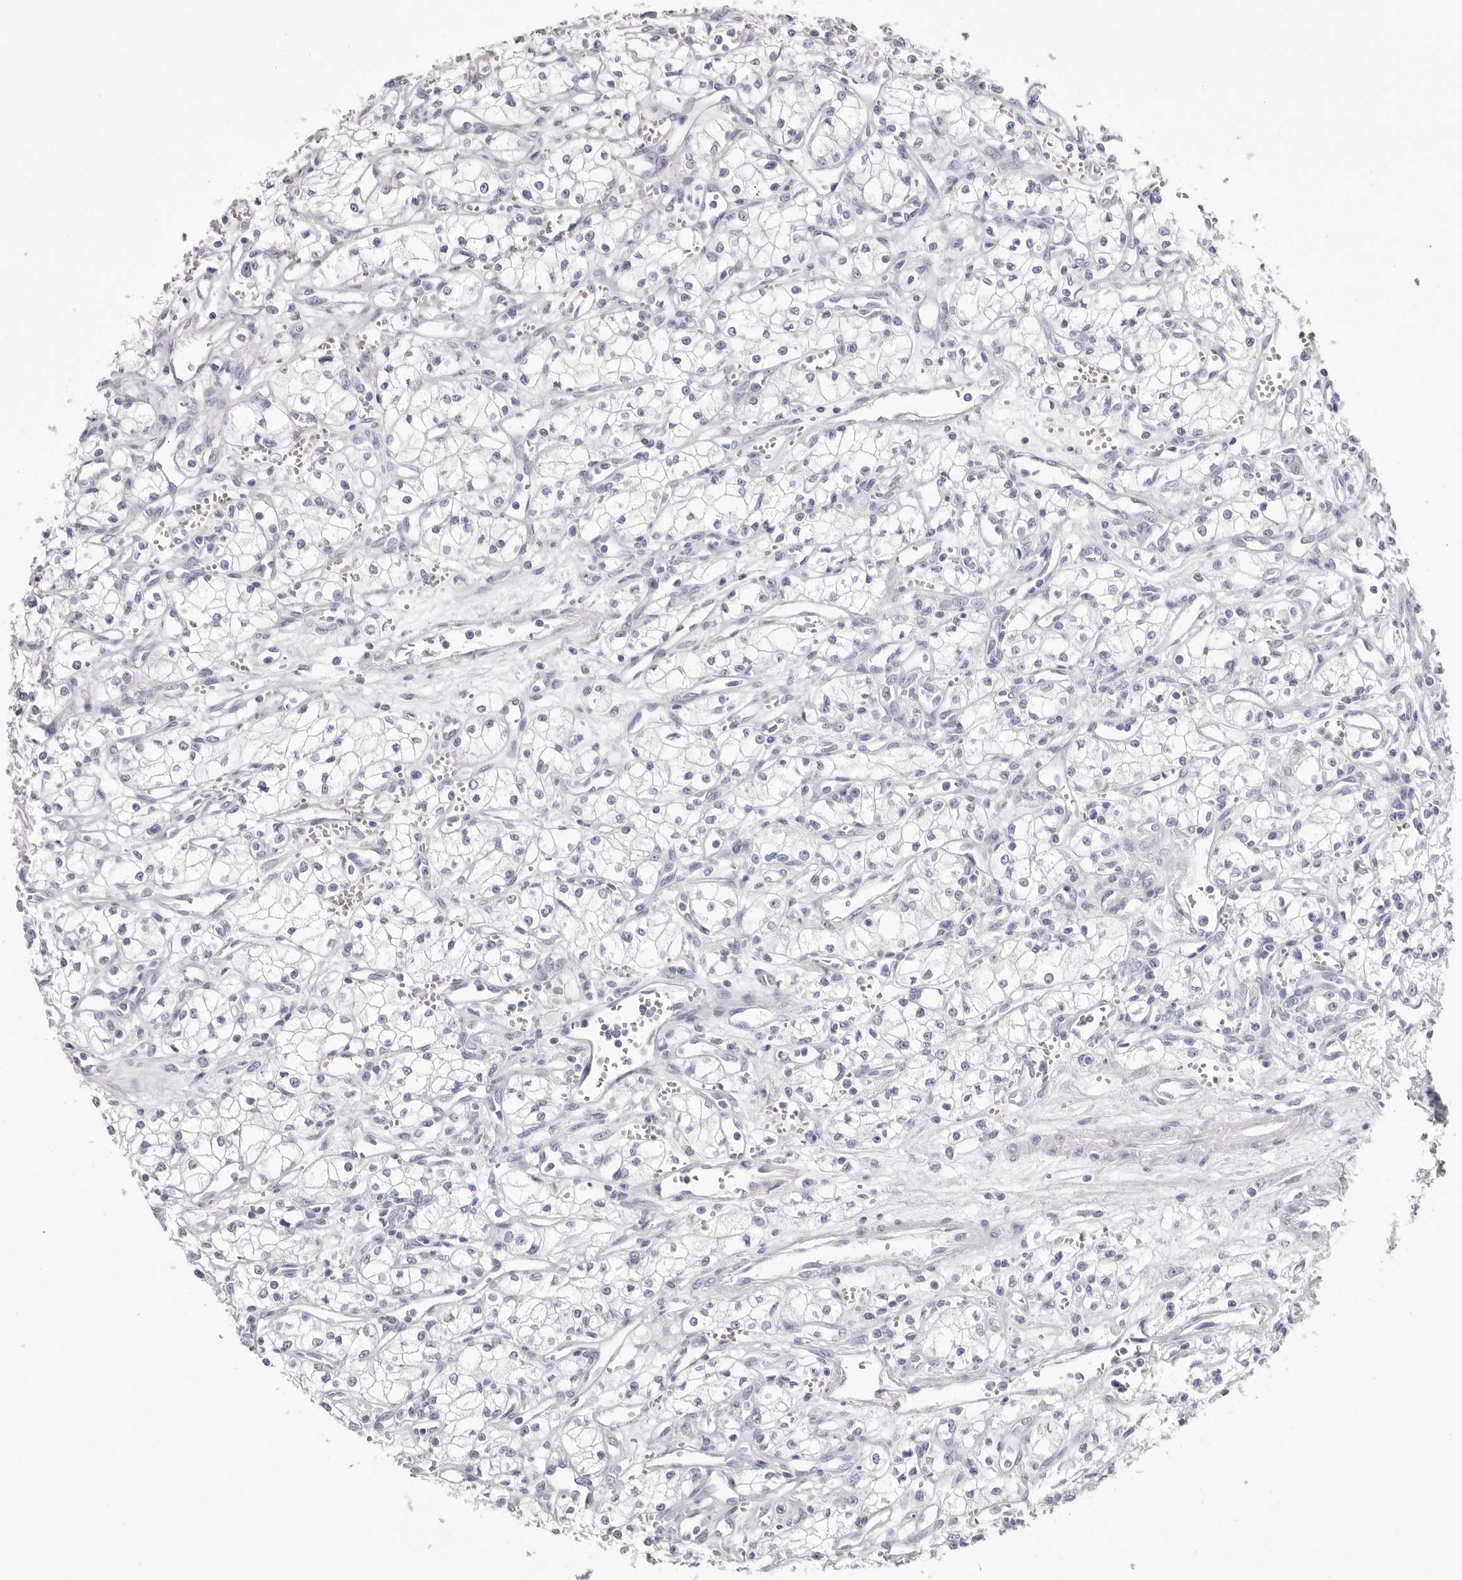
{"staining": {"intensity": "negative", "quantity": "none", "location": "none"}, "tissue": "renal cancer", "cell_type": "Tumor cells", "image_type": "cancer", "snomed": [{"axis": "morphology", "description": "Adenocarcinoma, NOS"}, {"axis": "topography", "description": "Kidney"}], "caption": "Immunohistochemistry histopathology image of neoplastic tissue: adenocarcinoma (renal) stained with DAB exhibits no significant protein positivity in tumor cells.", "gene": "LPO", "patient": {"sex": "male", "age": 59}}